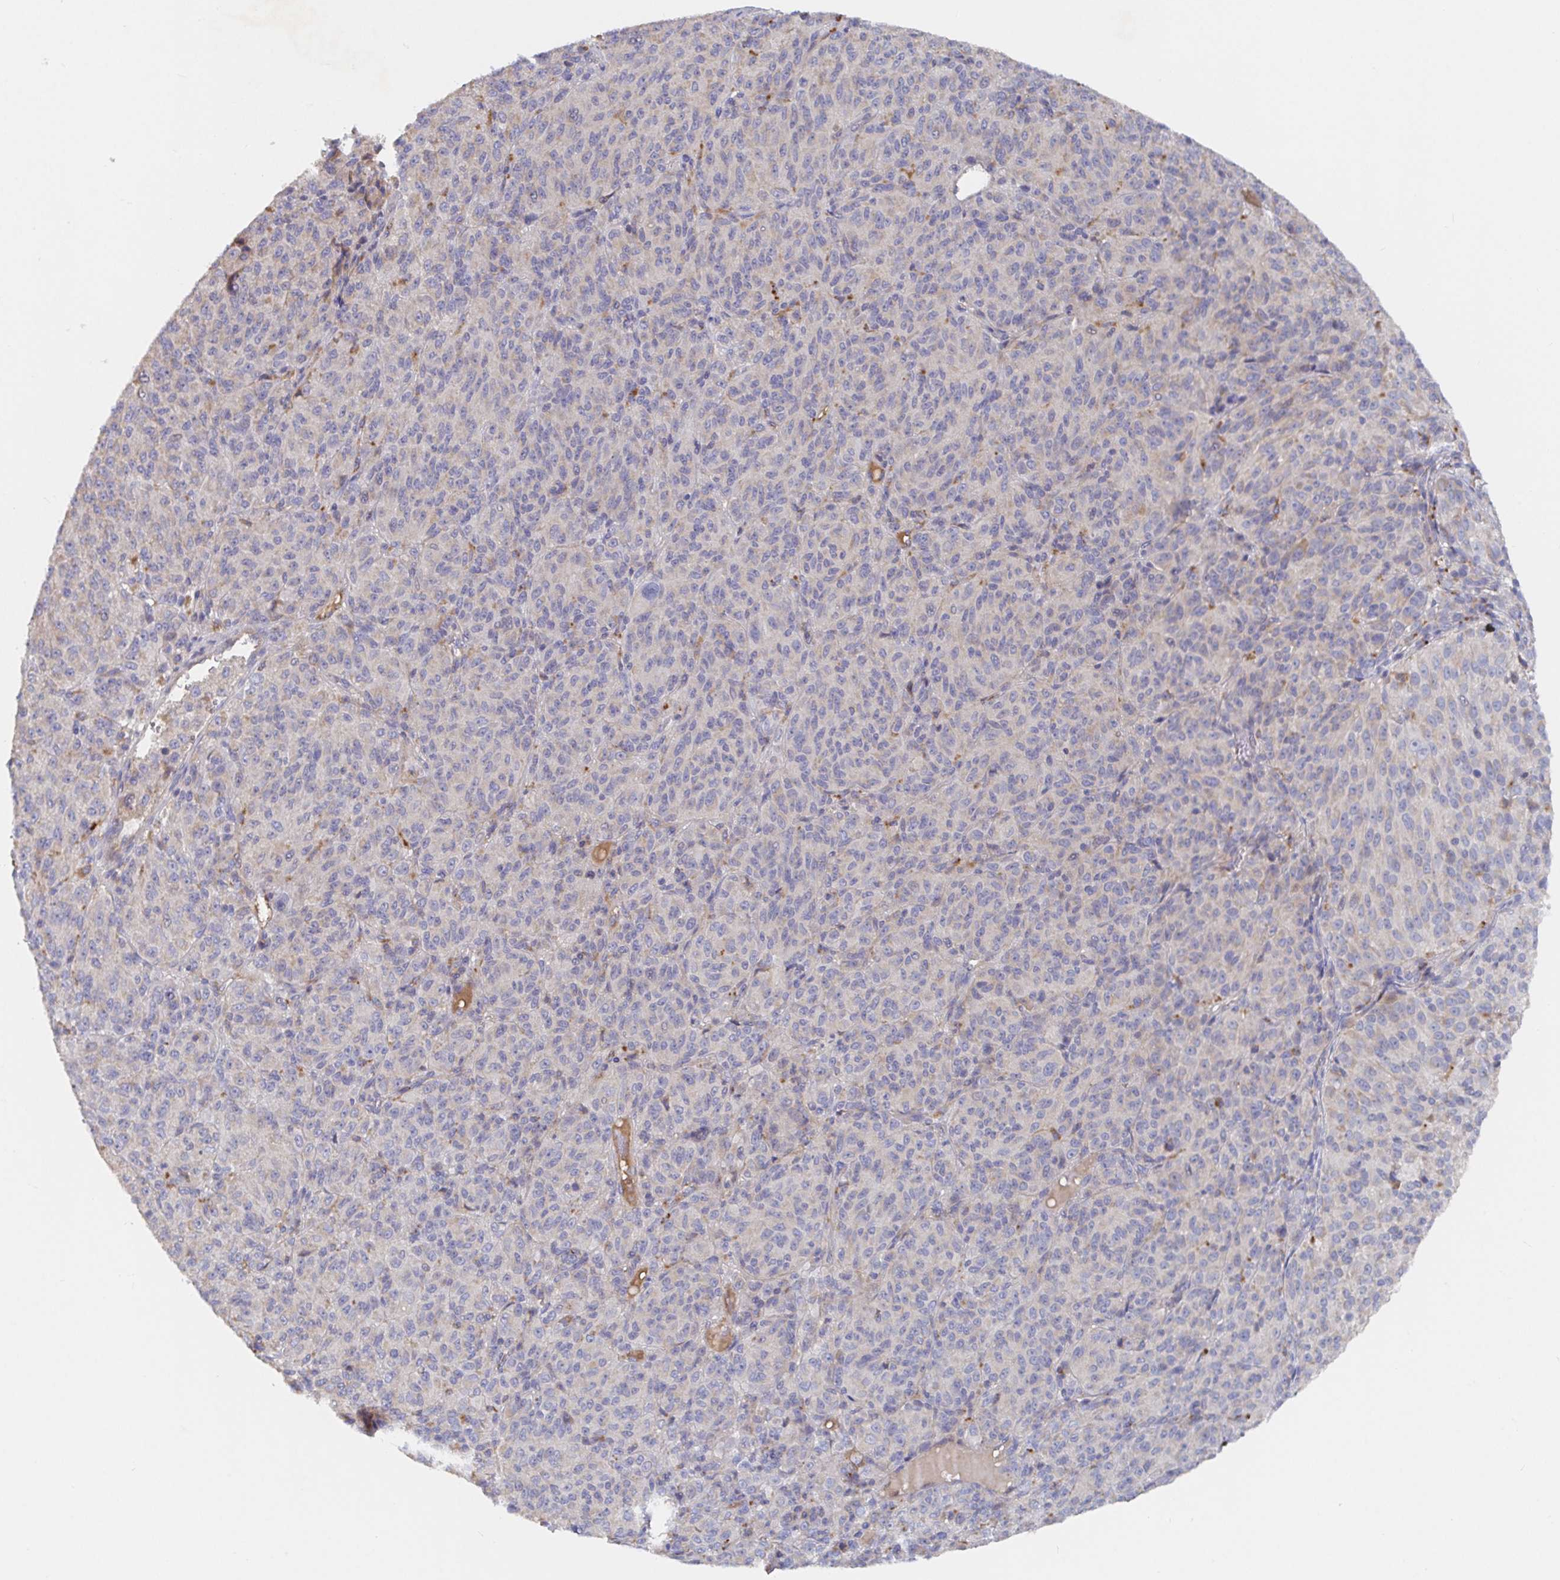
{"staining": {"intensity": "negative", "quantity": "none", "location": "none"}, "tissue": "melanoma", "cell_type": "Tumor cells", "image_type": "cancer", "snomed": [{"axis": "morphology", "description": "Malignant melanoma, Metastatic site"}, {"axis": "topography", "description": "Brain"}], "caption": "Tumor cells show no significant protein positivity in malignant melanoma (metastatic site).", "gene": "IRAK2", "patient": {"sex": "female", "age": 56}}